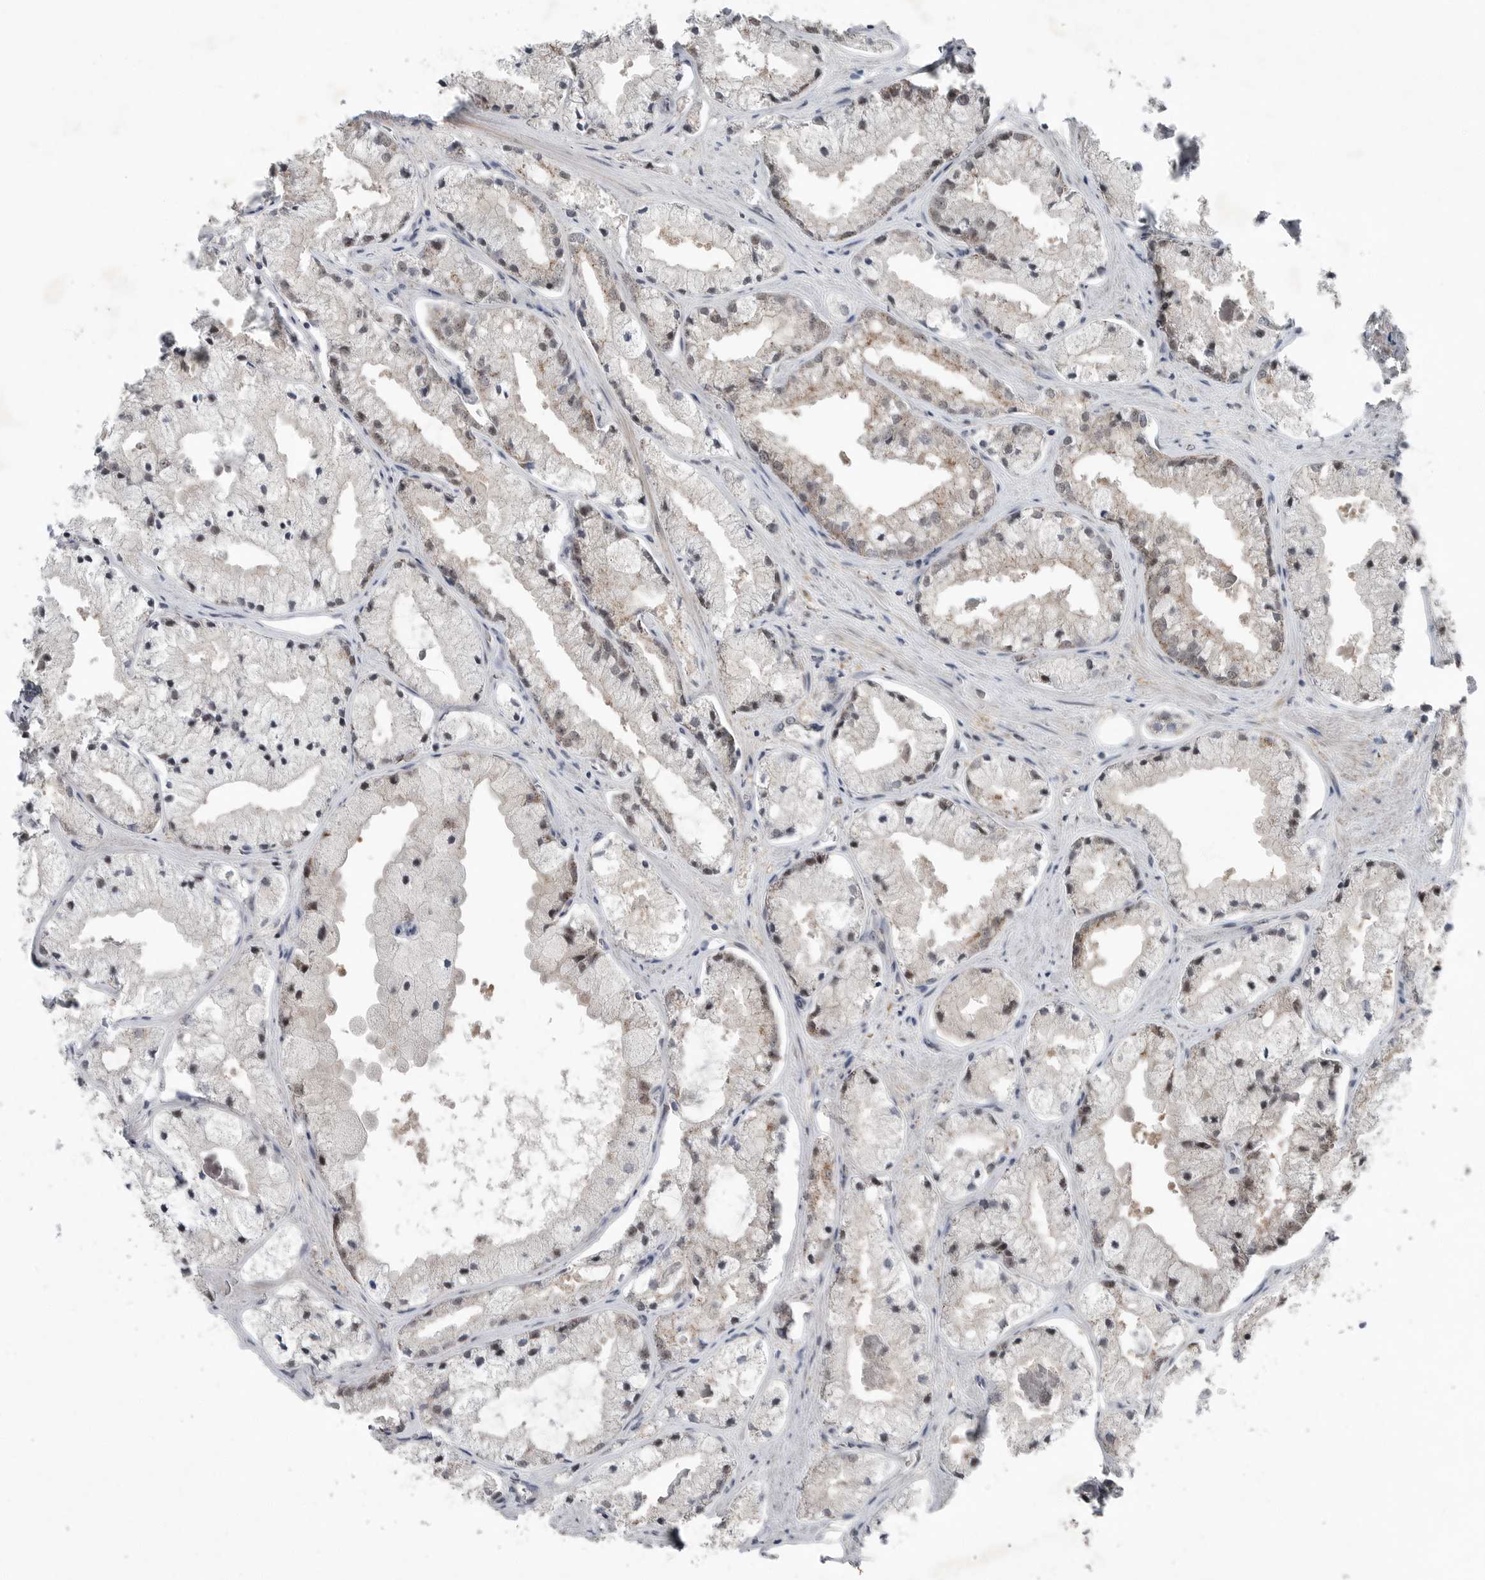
{"staining": {"intensity": "moderate", "quantity": "25%-75%", "location": "cytoplasmic/membranous"}, "tissue": "prostate cancer", "cell_type": "Tumor cells", "image_type": "cancer", "snomed": [{"axis": "morphology", "description": "Adenocarcinoma, High grade"}, {"axis": "topography", "description": "Prostate"}], "caption": "Human prostate high-grade adenocarcinoma stained with a protein marker exhibits moderate staining in tumor cells.", "gene": "SCP2", "patient": {"sex": "male", "age": 50}}